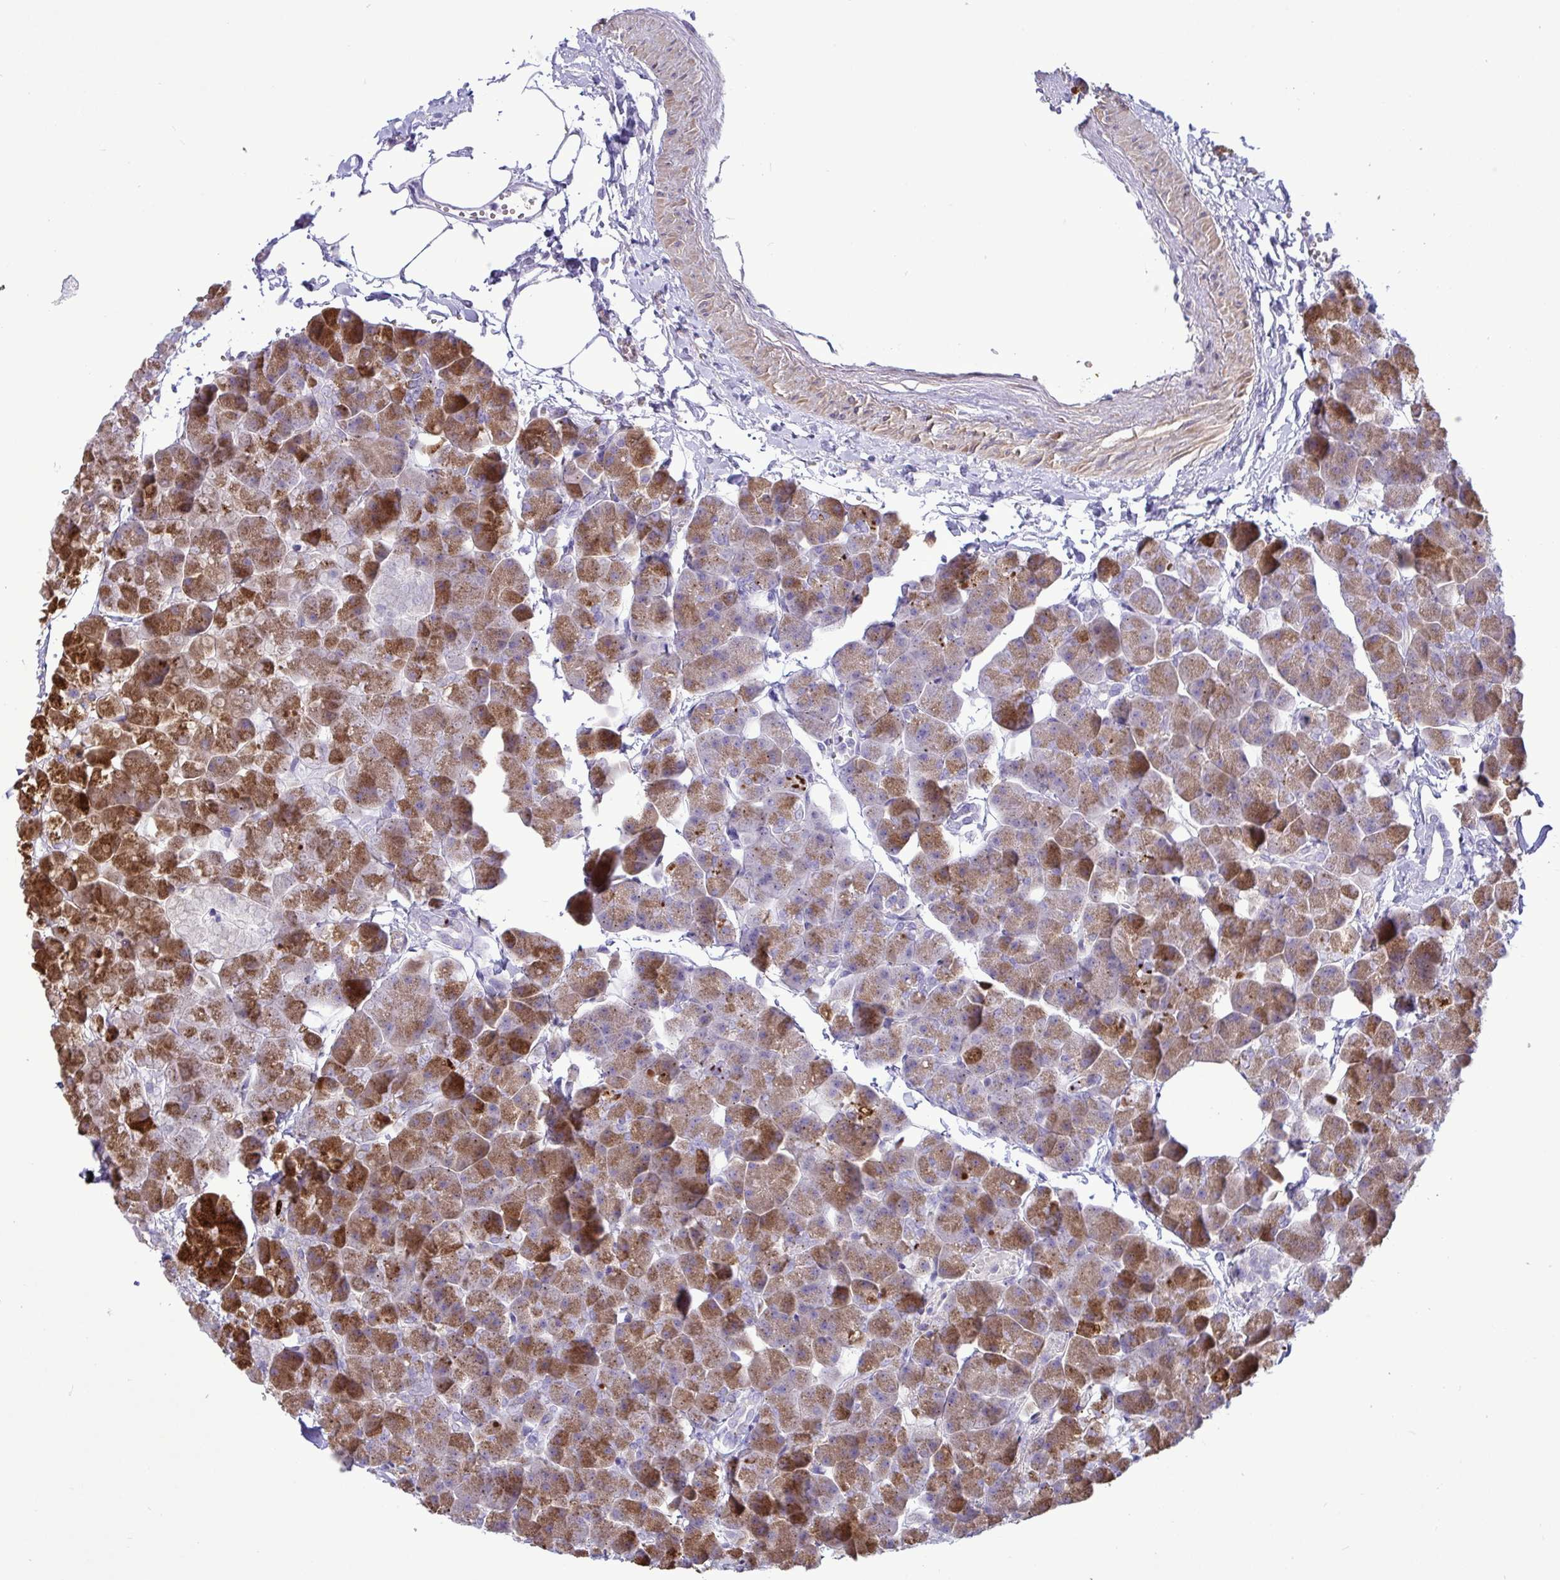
{"staining": {"intensity": "moderate", "quantity": ">75%", "location": "cytoplasmic/membranous"}, "tissue": "pancreas", "cell_type": "Exocrine glandular cells", "image_type": "normal", "snomed": [{"axis": "morphology", "description": "Normal tissue, NOS"}, {"axis": "topography", "description": "Pancreas"}], "caption": "This micrograph reveals immunohistochemistry (IHC) staining of normal pancreas, with medium moderate cytoplasmic/membranous positivity in about >75% of exocrine glandular cells.", "gene": "FAM86B1", "patient": {"sex": "male", "age": 35}}